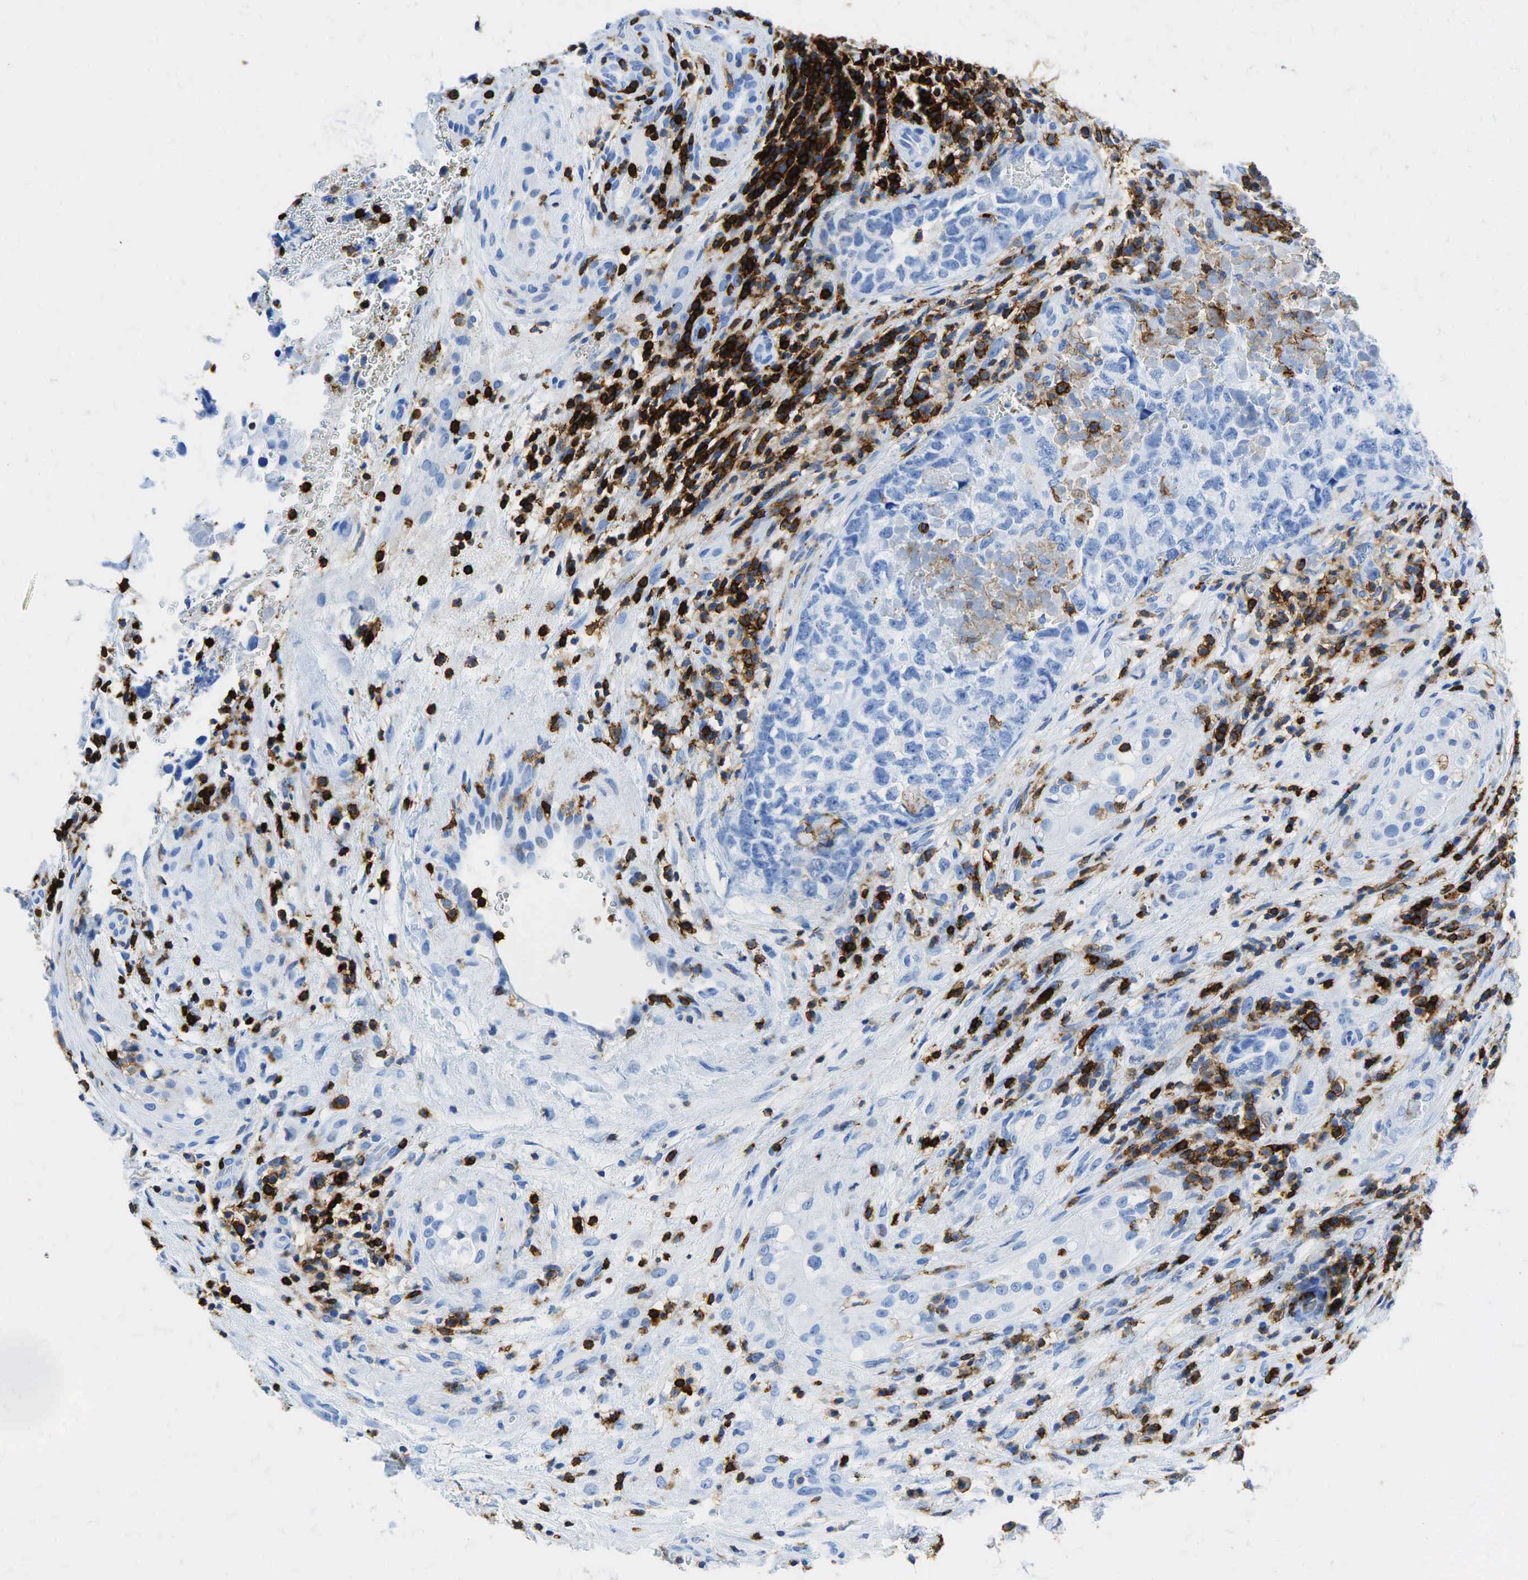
{"staining": {"intensity": "negative", "quantity": "none", "location": "none"}, "tissue": "testis cancer", "cell_type": "Tumor cells", "image_type": "cancer", "snomed": [{"axis": "morphology", "description": "Carcinoma, Embryonal, NOS"}, {"axis": "topography", "description": "Testis"}], "caption": "Human testis embryonal carcinoma stained for a protein using immunohistochemistry shows no expression in tumor cells.", "gene": "PTPRC", "patient": {"sex": "male", "age": 31}}